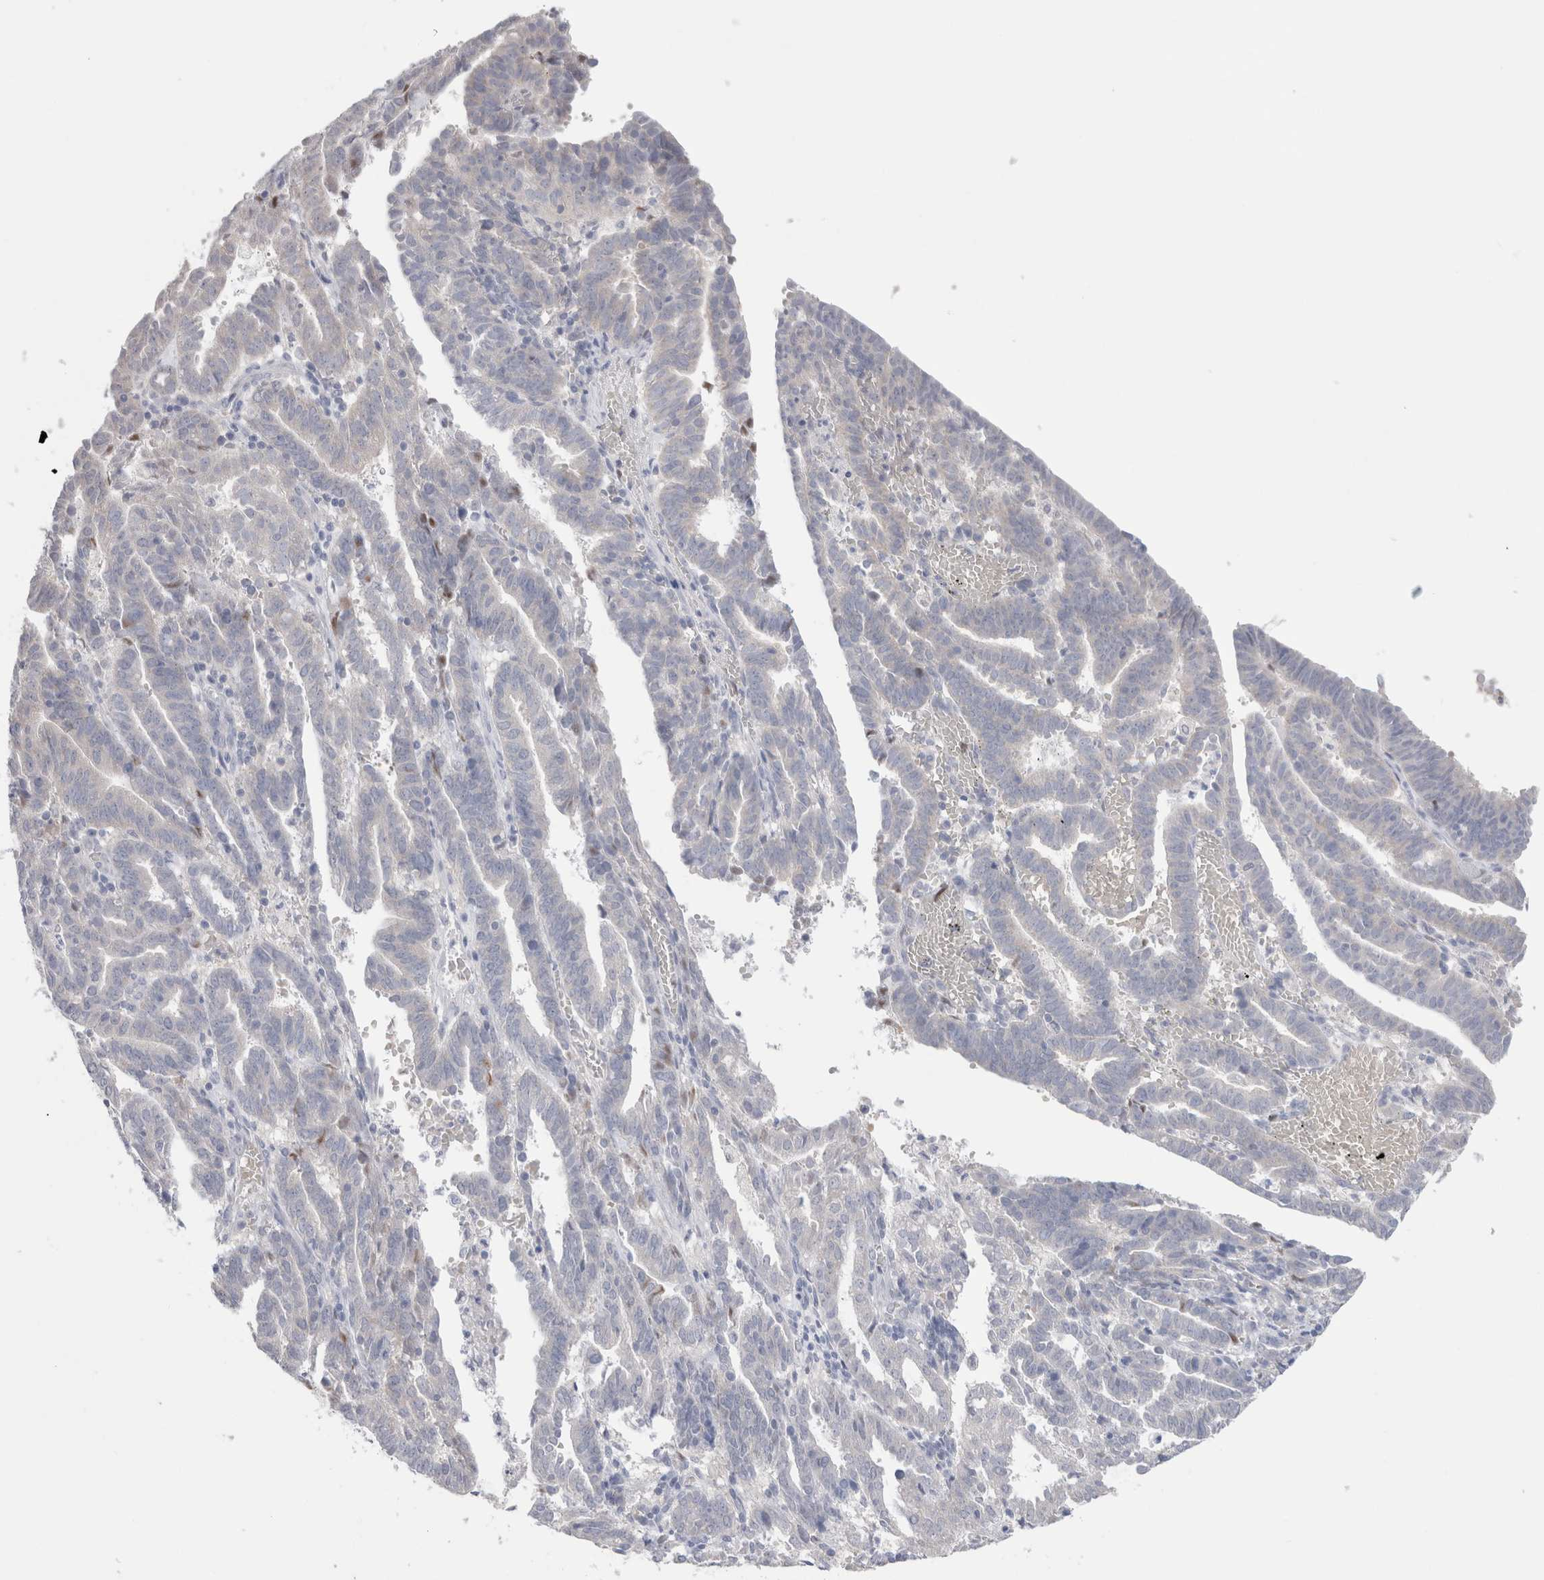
{"staining": {"intensity": "negative", "quantity": "none", "location": "none"}, "tissue": "endometrial cancer", "cell_type": "Tumor cells", "image_type": "cancer", "snomed": [{"axis": "morphology", "description": "Adenocarcinoma, NOS"}, {"axis": "topography", "description": "Uterus"}], "caption": "A micrograph of endometrial cancer (adenocarcinoma) stained for a protein demonstrates no brown staining in tumor cells.", "gene": "NDOR1", "patient": {"sex": "female", "age": 83}}